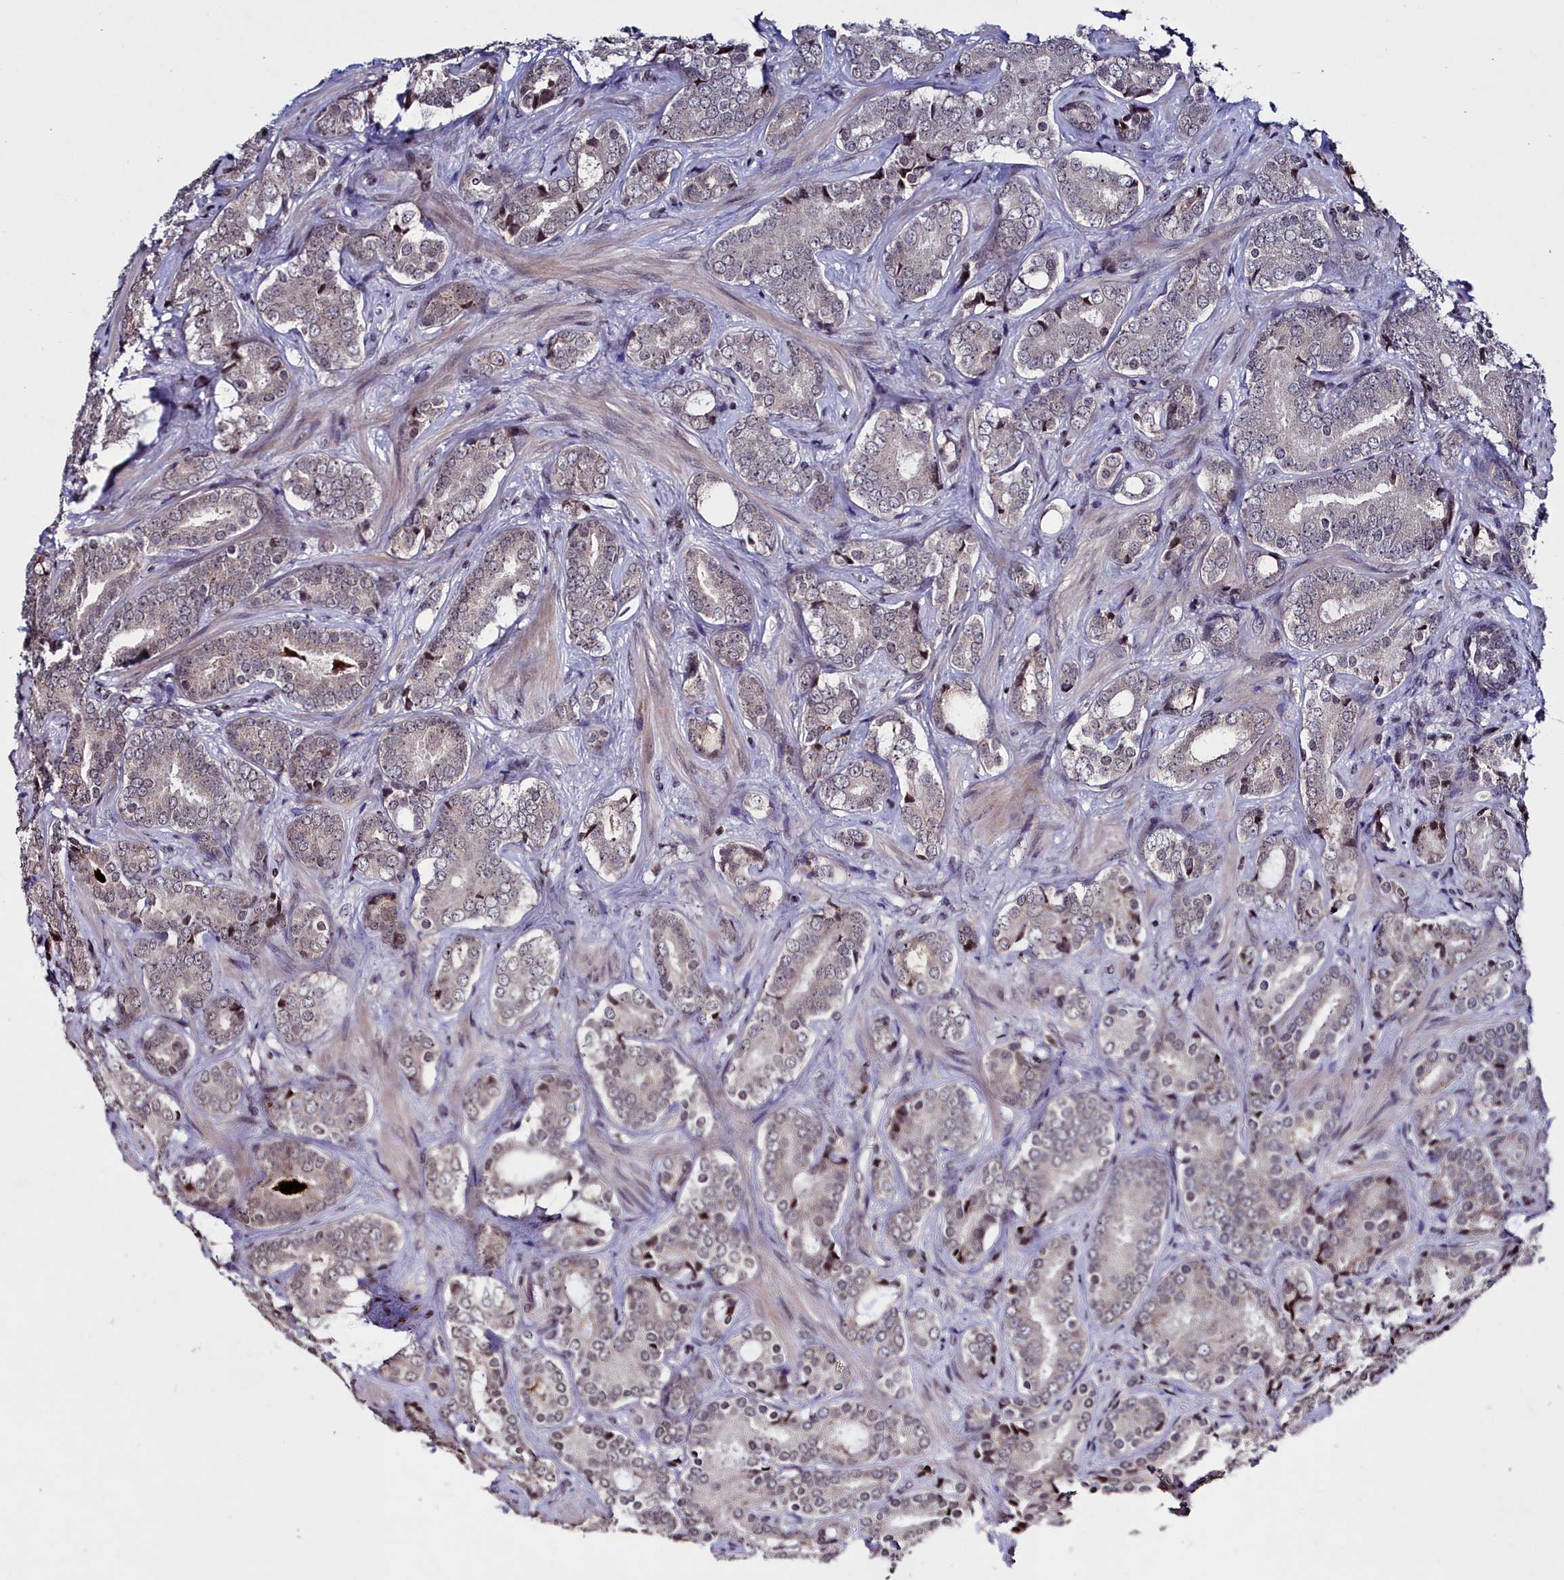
{"staining": {"intensity": "negative", "quantity": "none", "location": "none"}, "tissue": "prostate cancer", "cell_type": "Tumor cells", "image_type": "cancer", "snomed": [{"axis": "morphology", "description": "Adenocarcinoma, Low grade"}, {"axis": "topography", "description": "Prostate"}], "caption": "High magnification brightfield microscopy of prostate adenocarcinoma (low-grade) stained with DAB (brown) and counterstained with hematoxylin (blue): tumor cells show no significant positivity. (DAB IHC visualized using brightfield microscopy, high magnification).", "gene": "FZD4", "patient": {"sex": "male", "age": 58}}